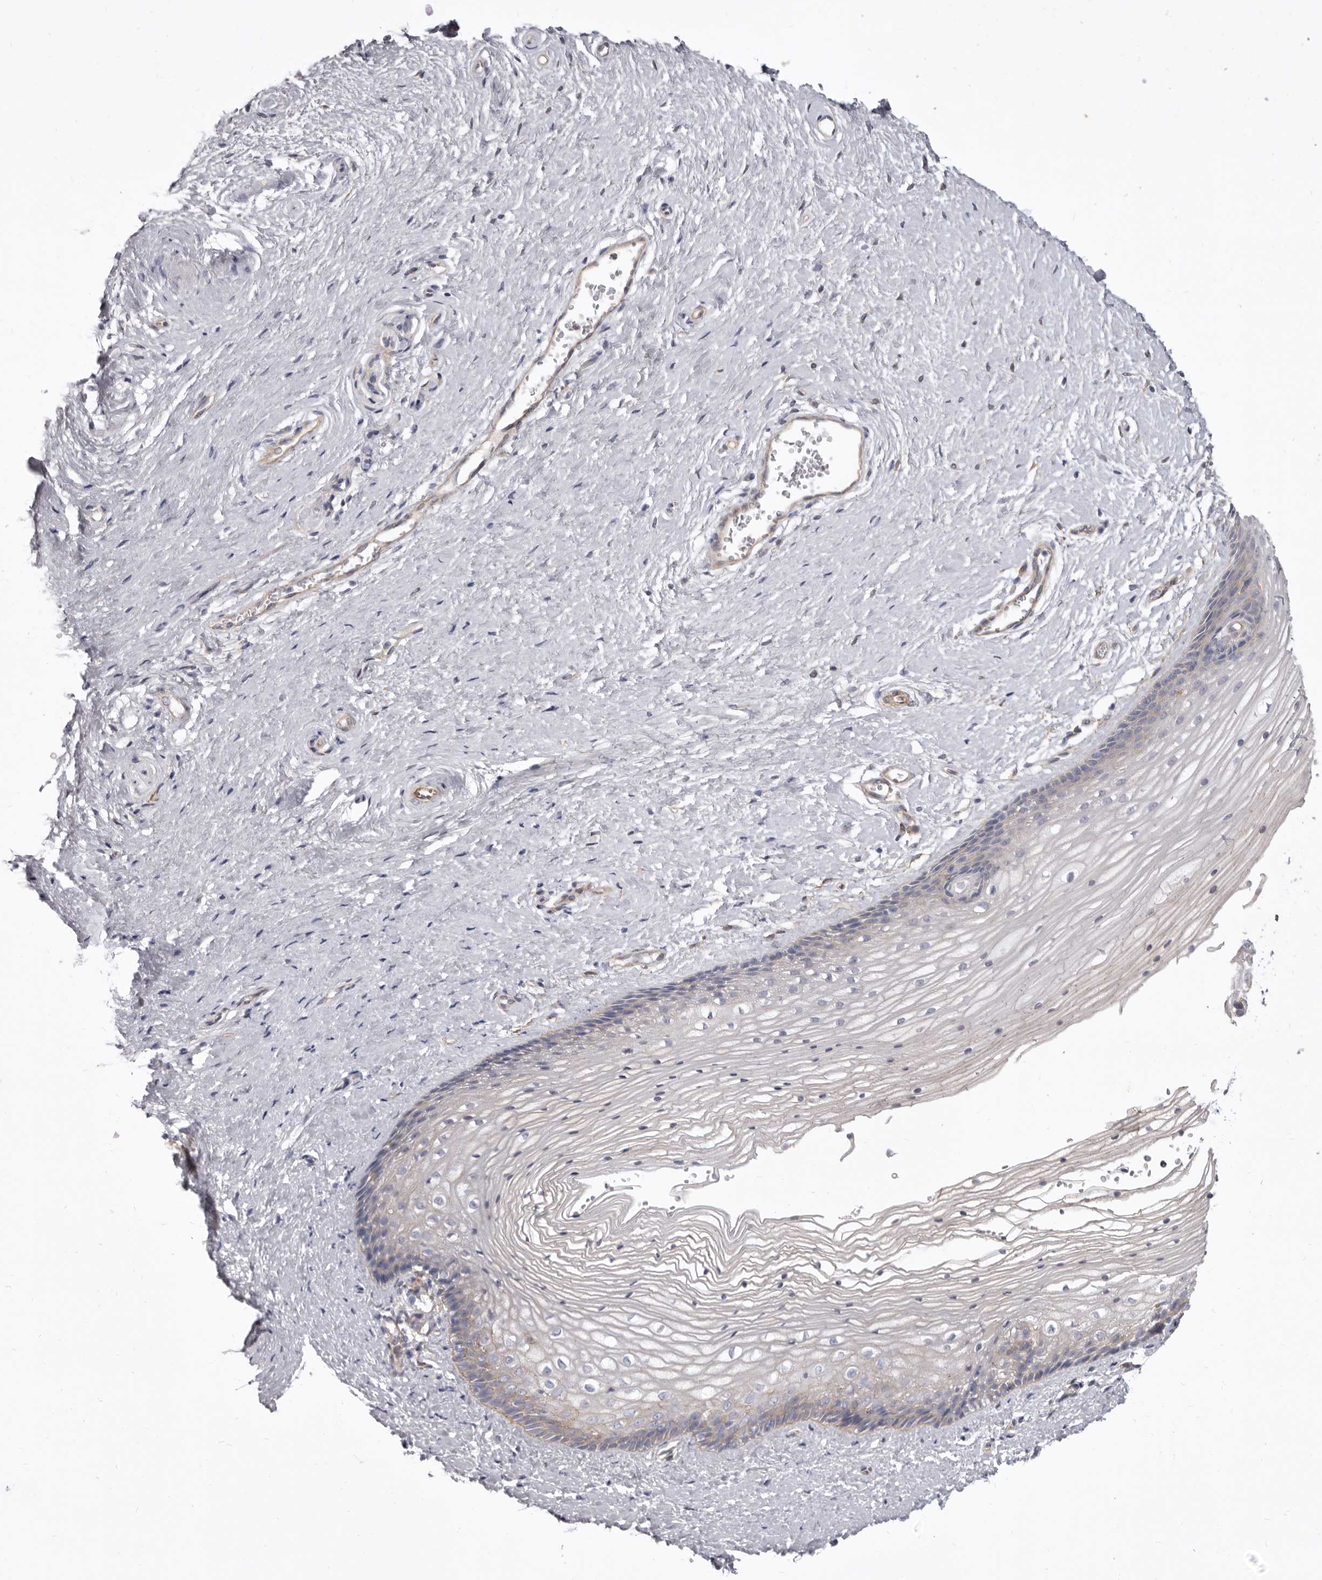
{"staining": {"intensity": "weak", "quantity": "<25%", "location": "cytoplasmic/membranous"}, "tissue": "vagina", "cell_type": "Squamous epithelial cells", "image_type": "normal", "snomed": [{"axis": "morphology", "description": "Normal tissue, NOS"}, {"axis": "topography", "description": "Vagina"}], "caption": "Benign vagina was stained to show a protein in brown. There is no significant staining in squamous epithelial cells.", "gene": "P2RX6", "patient": {"sex": "female", "age": 46}}